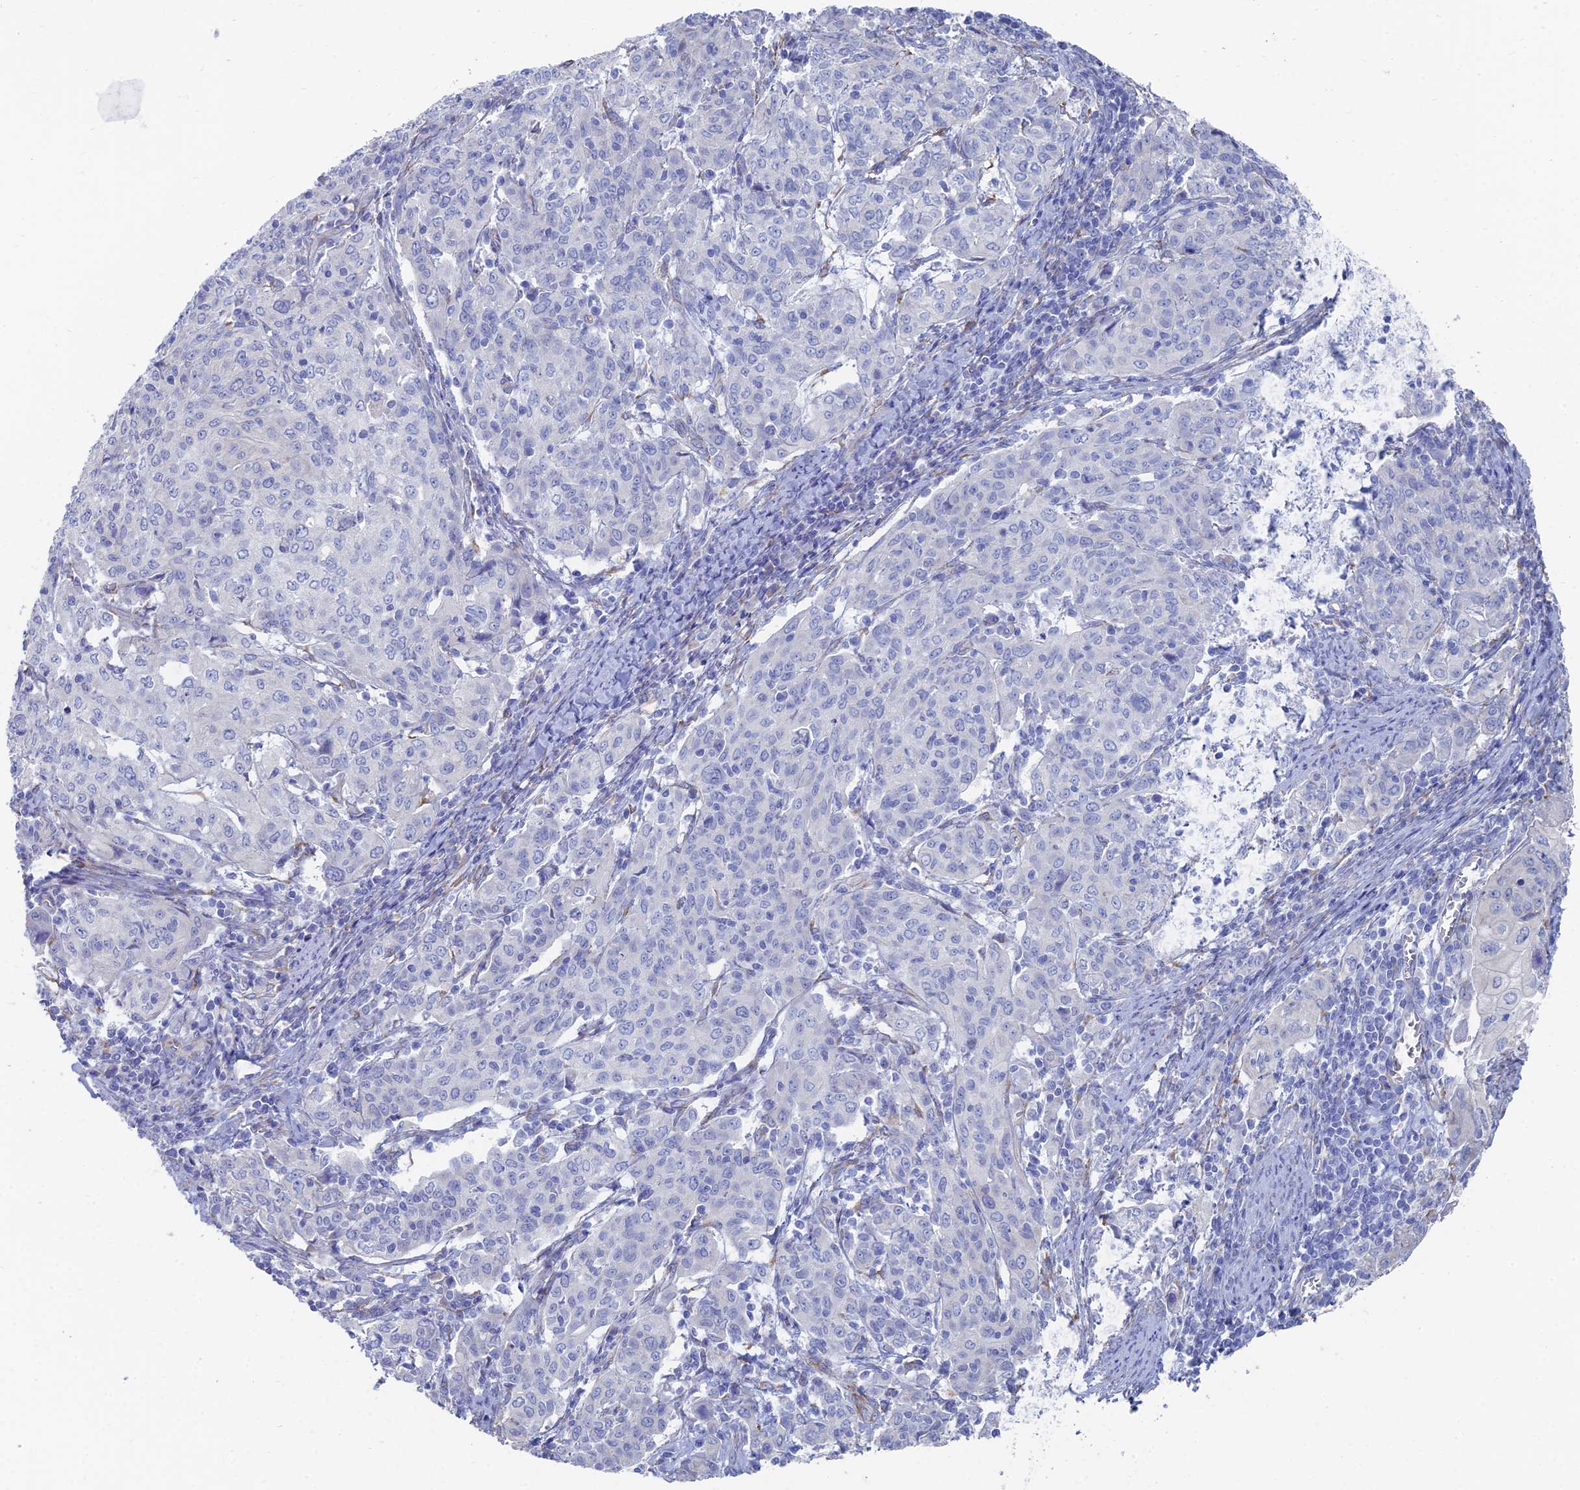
{"staining": {"intensity": "negative", "quantity": "none", "location": "none"}, "tissue": "cervical cancer", "cell_type": "Tumor cells", "image_type": "cancer", "snomed": [{"axis": "morphology", "description": "Squamous cell carcinoma, NOS"}, {"axis": "topography", "description": "Cervix"}], "caption": "The image exhibits no significant staining in tumor cells of cervical squamous cell carcinoma.", "gene": "TNNT3", "patient": {"sex": "female", "age": 67}}